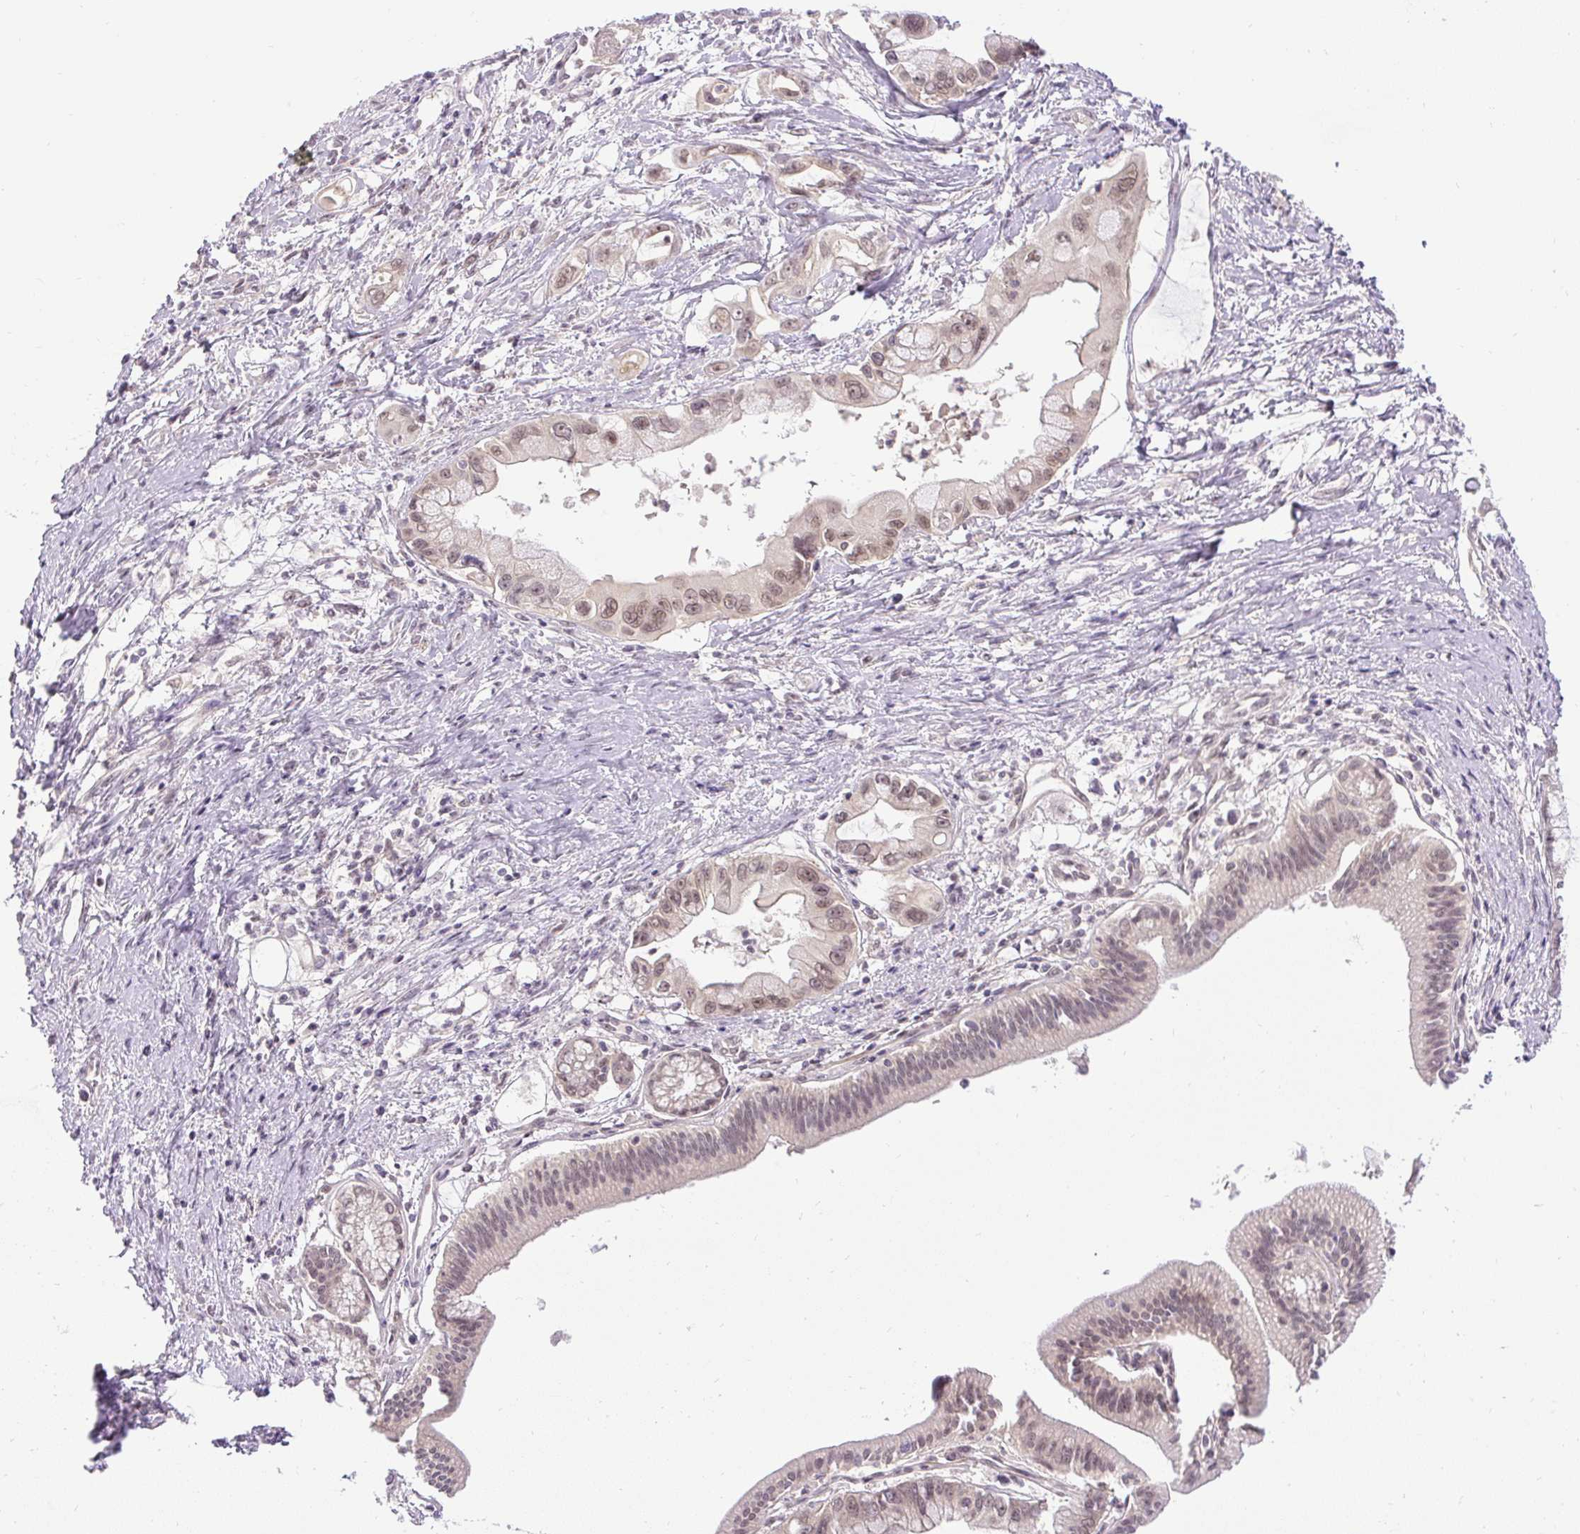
{"staining": {"intensity": "weak", "quantity": ">75%", "location": "nuclear"}, "tissue": "pancreatic cancer", "cell_type": "Tumor cells", "image_type": "cancer", "snomed": [{"axis": "morphology", "description": "Adenocarcinoma, NOS"}, {"axis": "topography", "description": "Pancreas"}], "caption": "An IHC micrograph of tumor tissue is shown. Protein staining in brown labels weak nuclear positivity in pancreatic adenocarcinoma within tumor cells.", "gene": "FAM117B", "patient": {"sex": "male", "age": 61}}